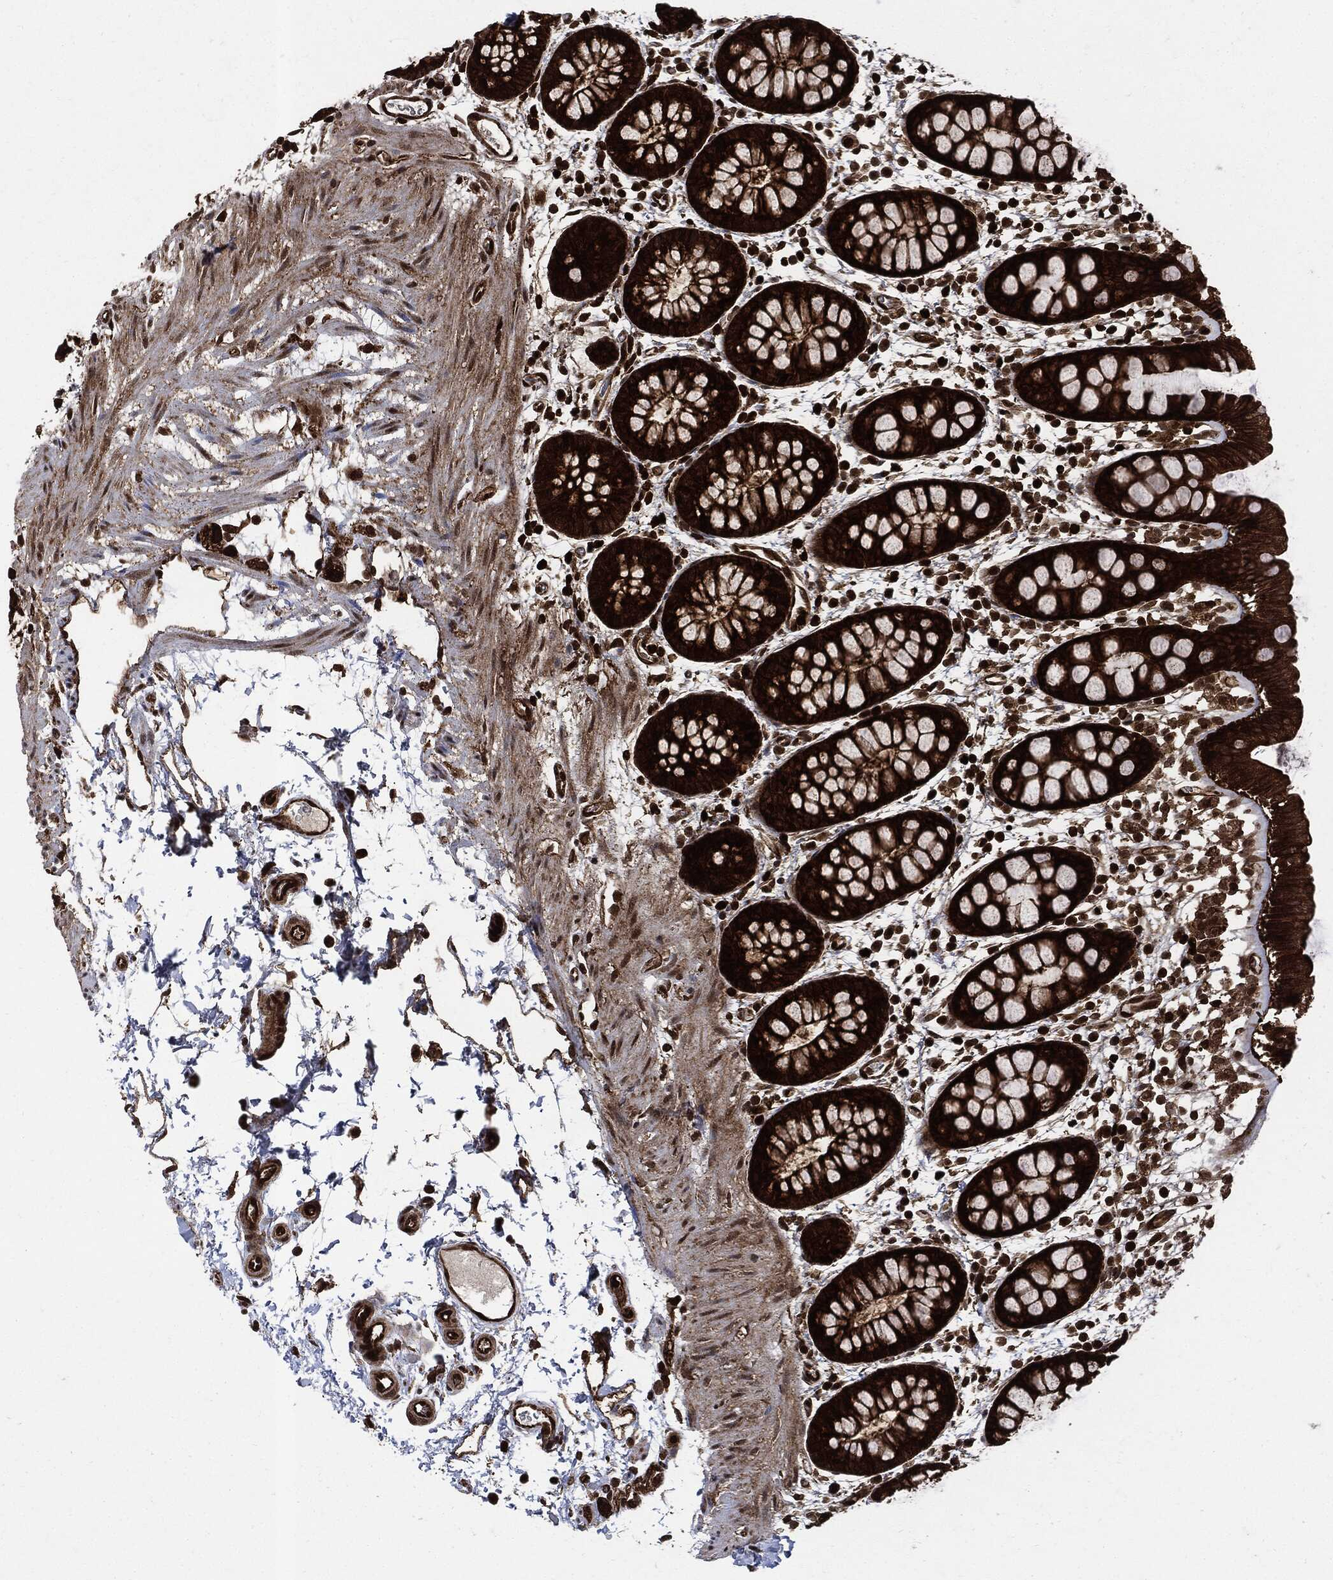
{"staining": {"intensity": "strong", "quantity": ">75%", "location": "cytoplasmic/membranous"}, "tissue": "rectum", "cell_type": "Glandular cells", "image_type": "normal", "snomed": [{"axis": "morphology", "description": "Normal tissue, NOS"}, {"axis": "topography", "description": "Rectum"}], "caption": "Immunohistochemical staining of benign human rectum displays >75% levels of strong cytoplasmic/membranous protein positivity in approximately >75% of glandular cells.", "gene": "YWHAB", "patient": {"sex": "male", "age": 57}}